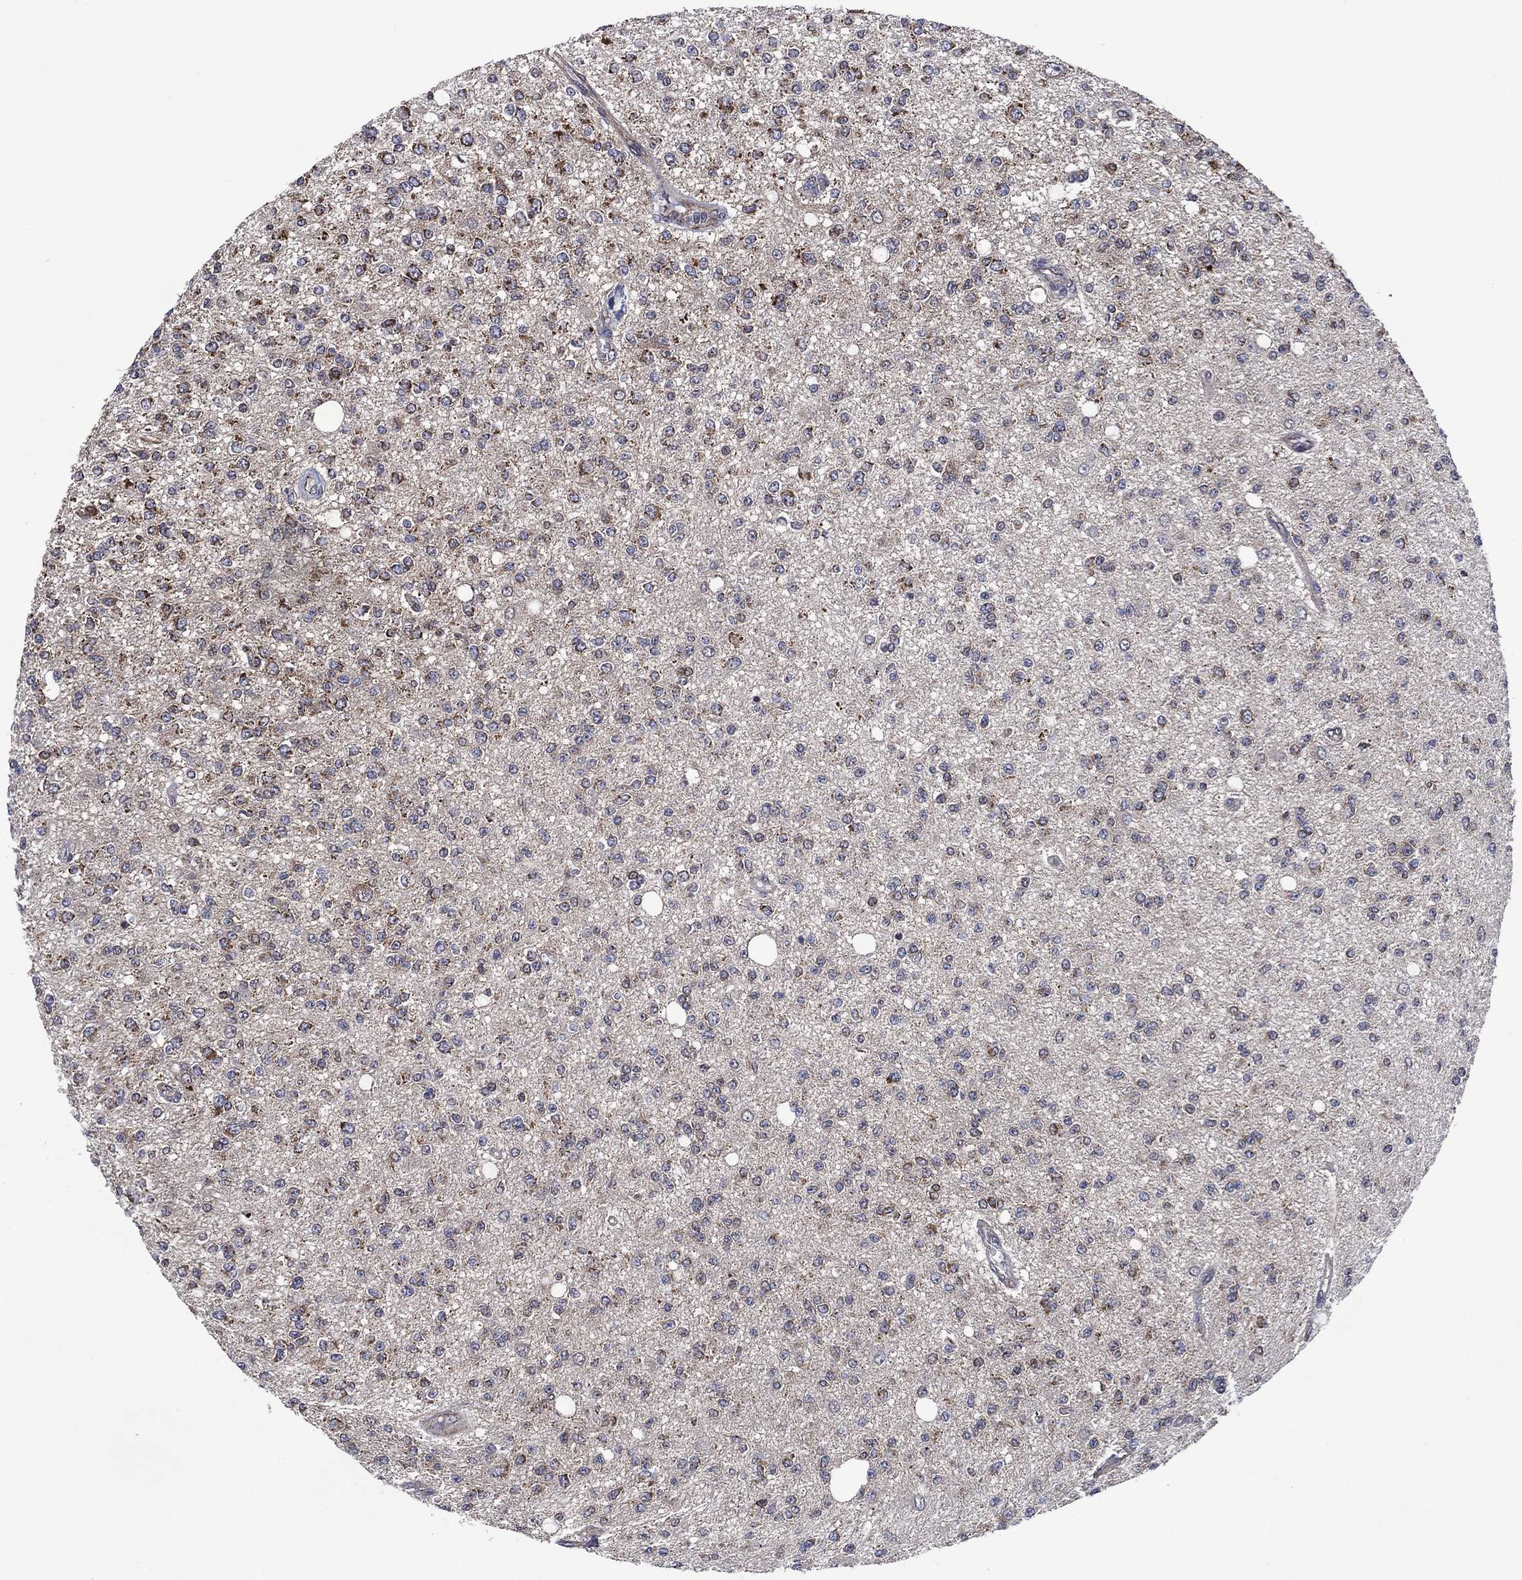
{"staining": {"intensity": "moderate", "quantity": "<25%", "location": "cytoplasmic/membranous"}, "tissue": "glioma", "cell_type": "Tumor cells", "image_type": "cancer", "snomed": [{"axis": "morphology", "description": "Glioma, malignant, Low grade"}, {"axis": "topography", "description": "Brain"}], "caption": "IHC of low-grade glioma (malignant) demonstrates low levels of moderate cytoplasmic/membranous staining in approximately <25% of tumor cells.", "gene": "HTD2", "patient": {"sex": "male", "age": 67}}